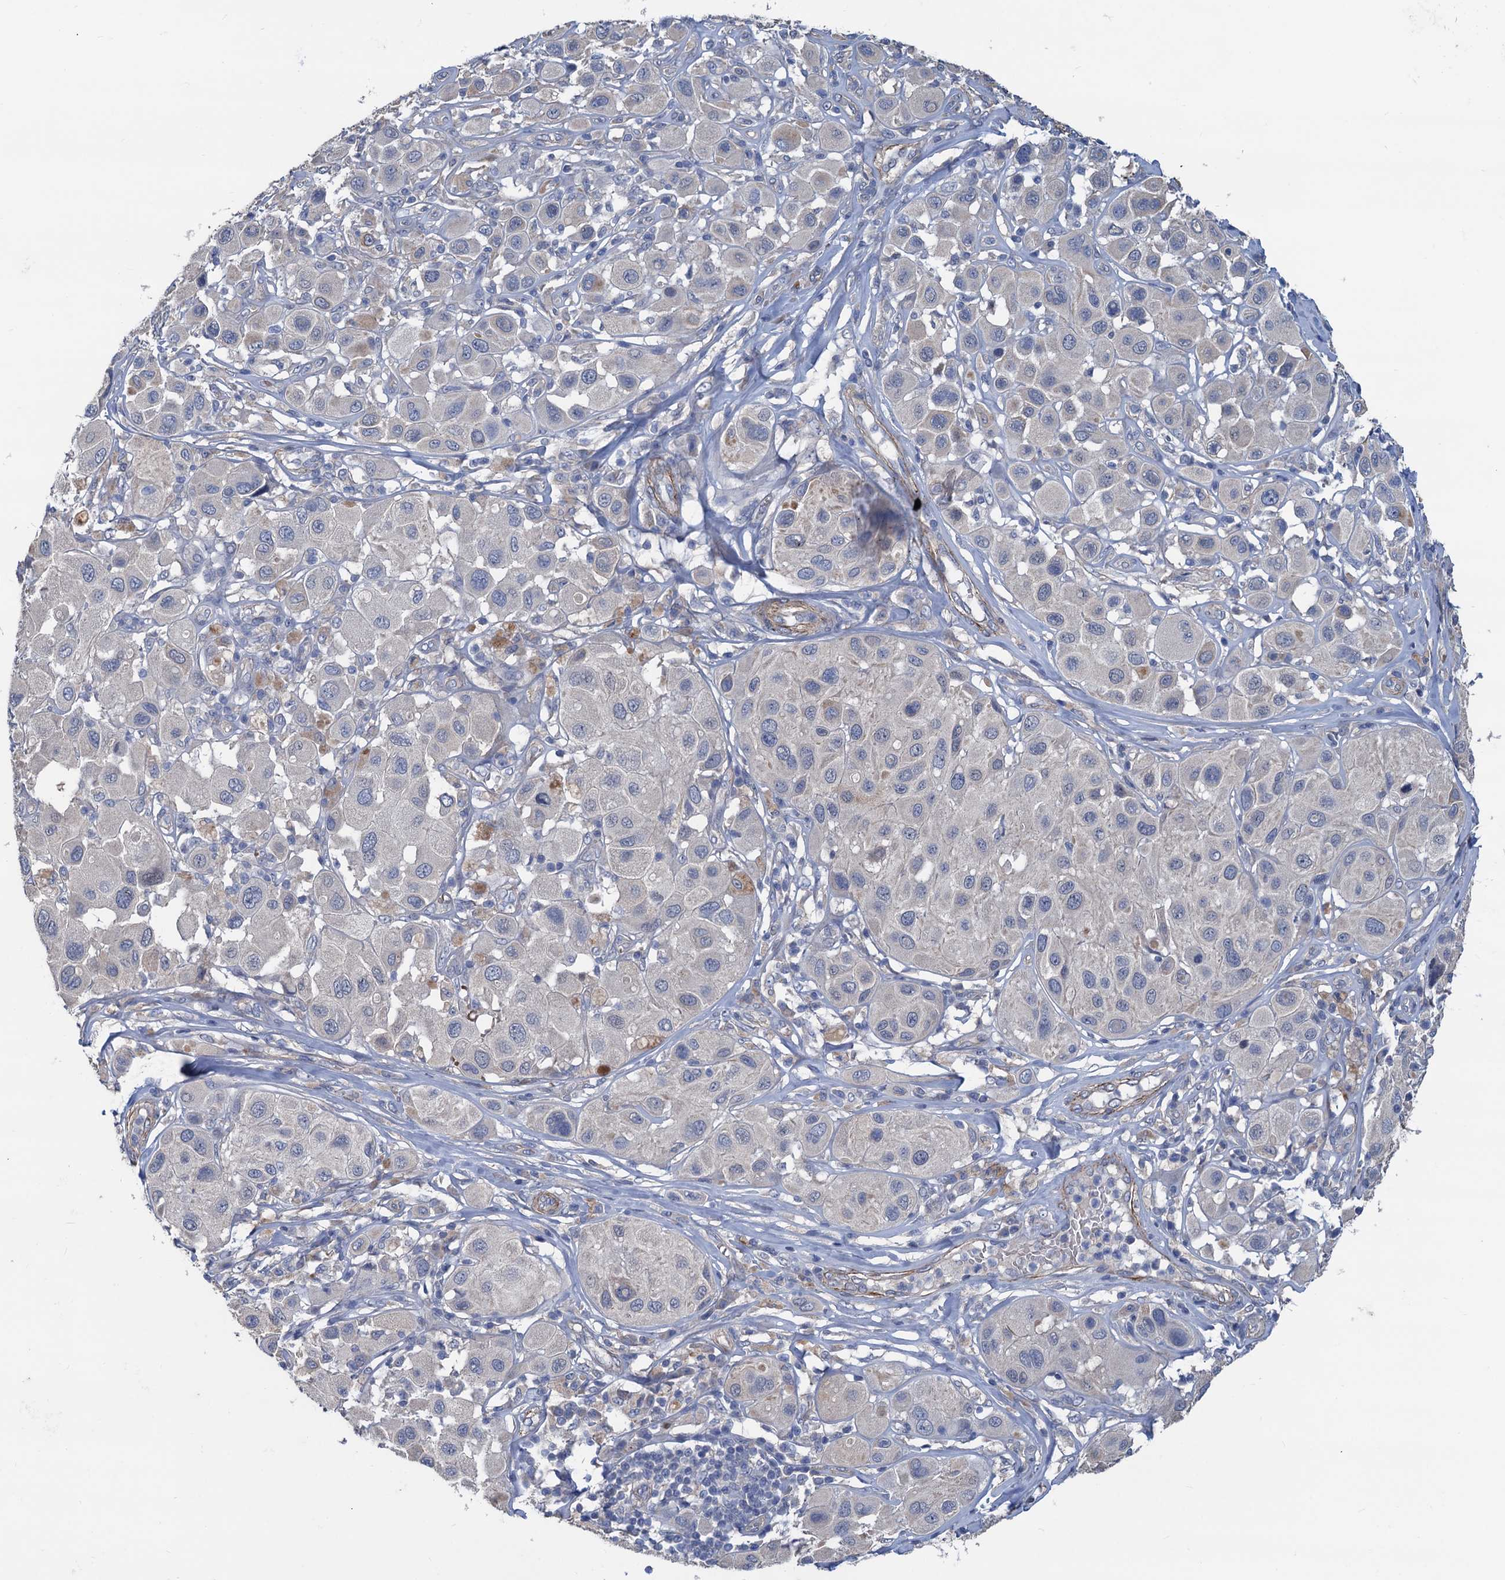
{"staining": {"intensity": "negative", "quantity": "none", "location": "none"}, "tissue": "melanoma", "cell_type": "Tumor cells", "image_type": "cancer", "snomed": [{"axis": "morphology", "description": "Malignant melanoma, Metastatic site"}, {"axis": "topography", "description": "Skin"}], "caption": "Tumor cells are negative for protein expression in human melanoma.", "gene": "SMCO3", "patient": {"sex": "male", "age": 41}}